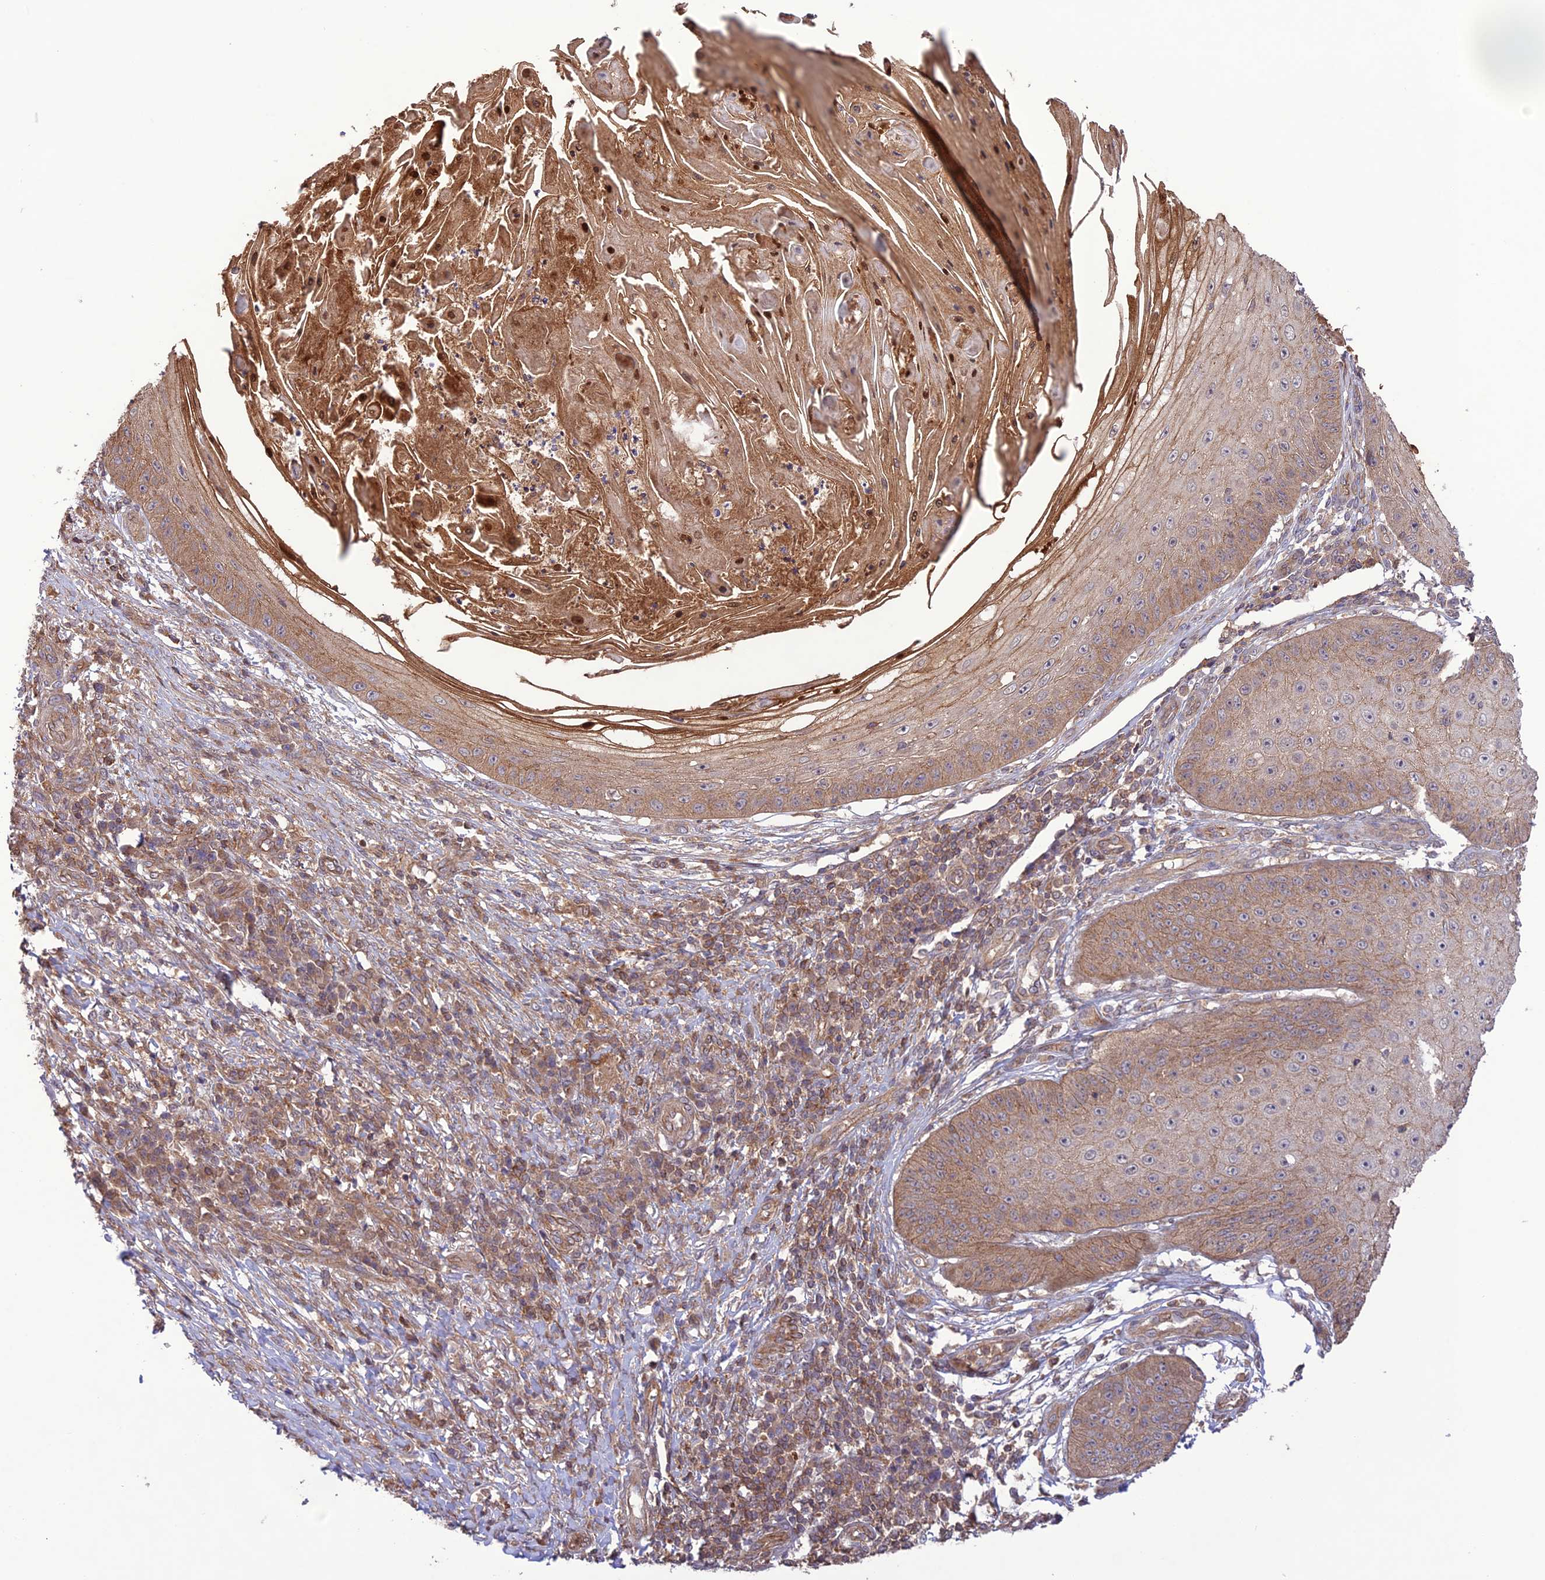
{"staining": {"intensity": "moderate", "quantity": ">75%", "location": "cytoplasmic/membranous"}, "tissue": "skin cancer", "cell_type": "Tumor cells", "image_type": "cancer", "snomed": [{"axis": "morphology", "description": "Squamous cell carcinoma, NOS"}, {"axis": "topography", "description": "Skin"}], "caption": "Skin squamous cell carcinoma tissue shows moderate cytoplasmic/membranous expression in approximately >75% of tumor cells (IHC, brightfield microscopy, high magnification).", "gene": "FCHSD1", "patient": {"sex": "male", "age": 70}}